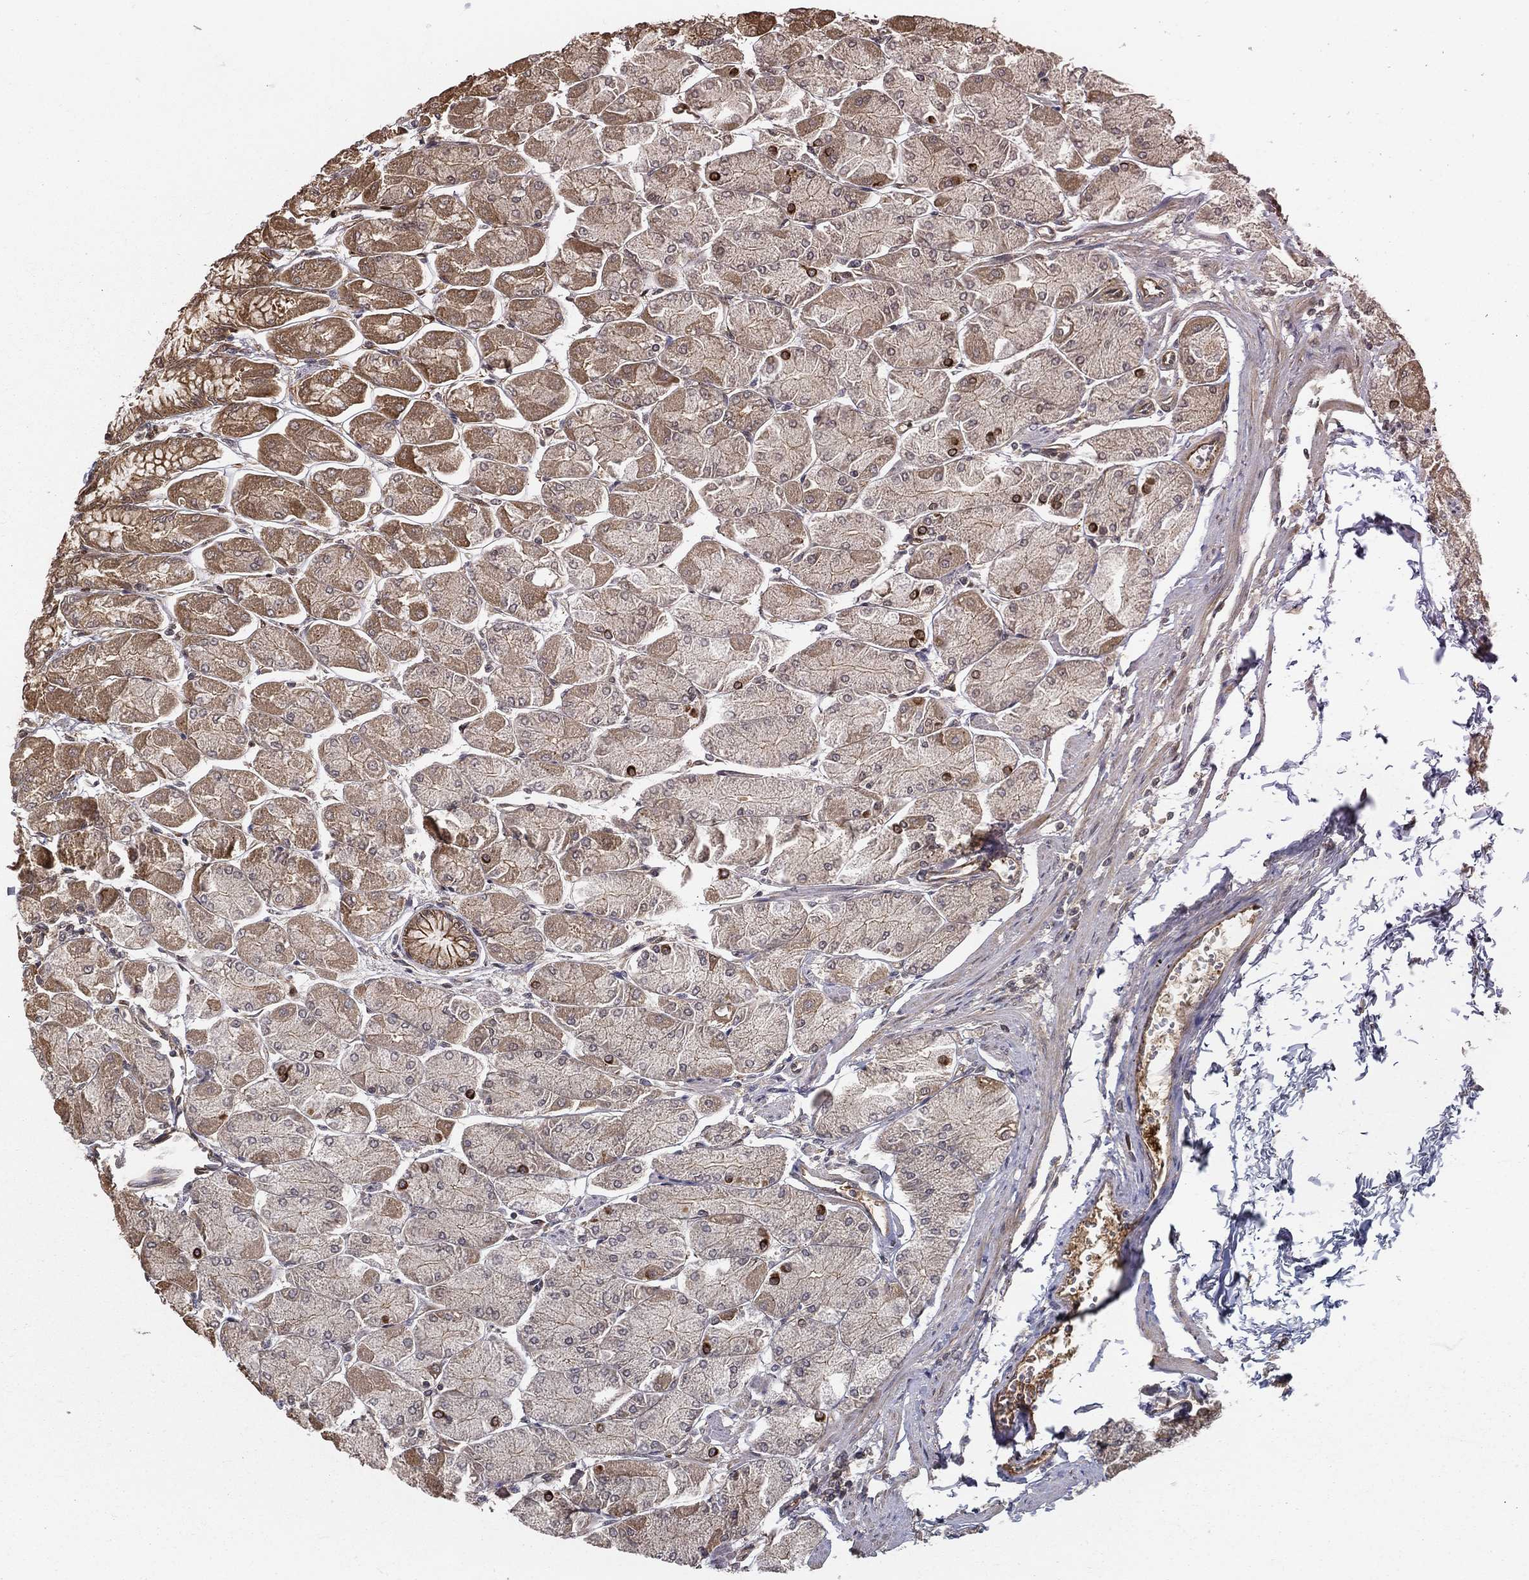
{"staining": {"intensity": "strong", "quantity": "25%-75%", "location": "cytoplasmic/membranous"}, "tissue": "stomach", "cell_type": "Glandular cells", "image_type": "normal", "snomed": [{"axis": "morphology", "description": "Normal tissue, NOS"}, {"axis": "topography", "description": "Stomach, upper"}], "caption": "Brown immunohistochemical staining in normal human stomach shows strong cytoplasmic/membranous positivity in about 25%-75% of glandular cells. (DAB (3,3'-diaminobenzidine) IHC with brightfield microscopy, high magnification).", "gene": "SLC6A6", "patient": {"sex": "male", "age": 60}}